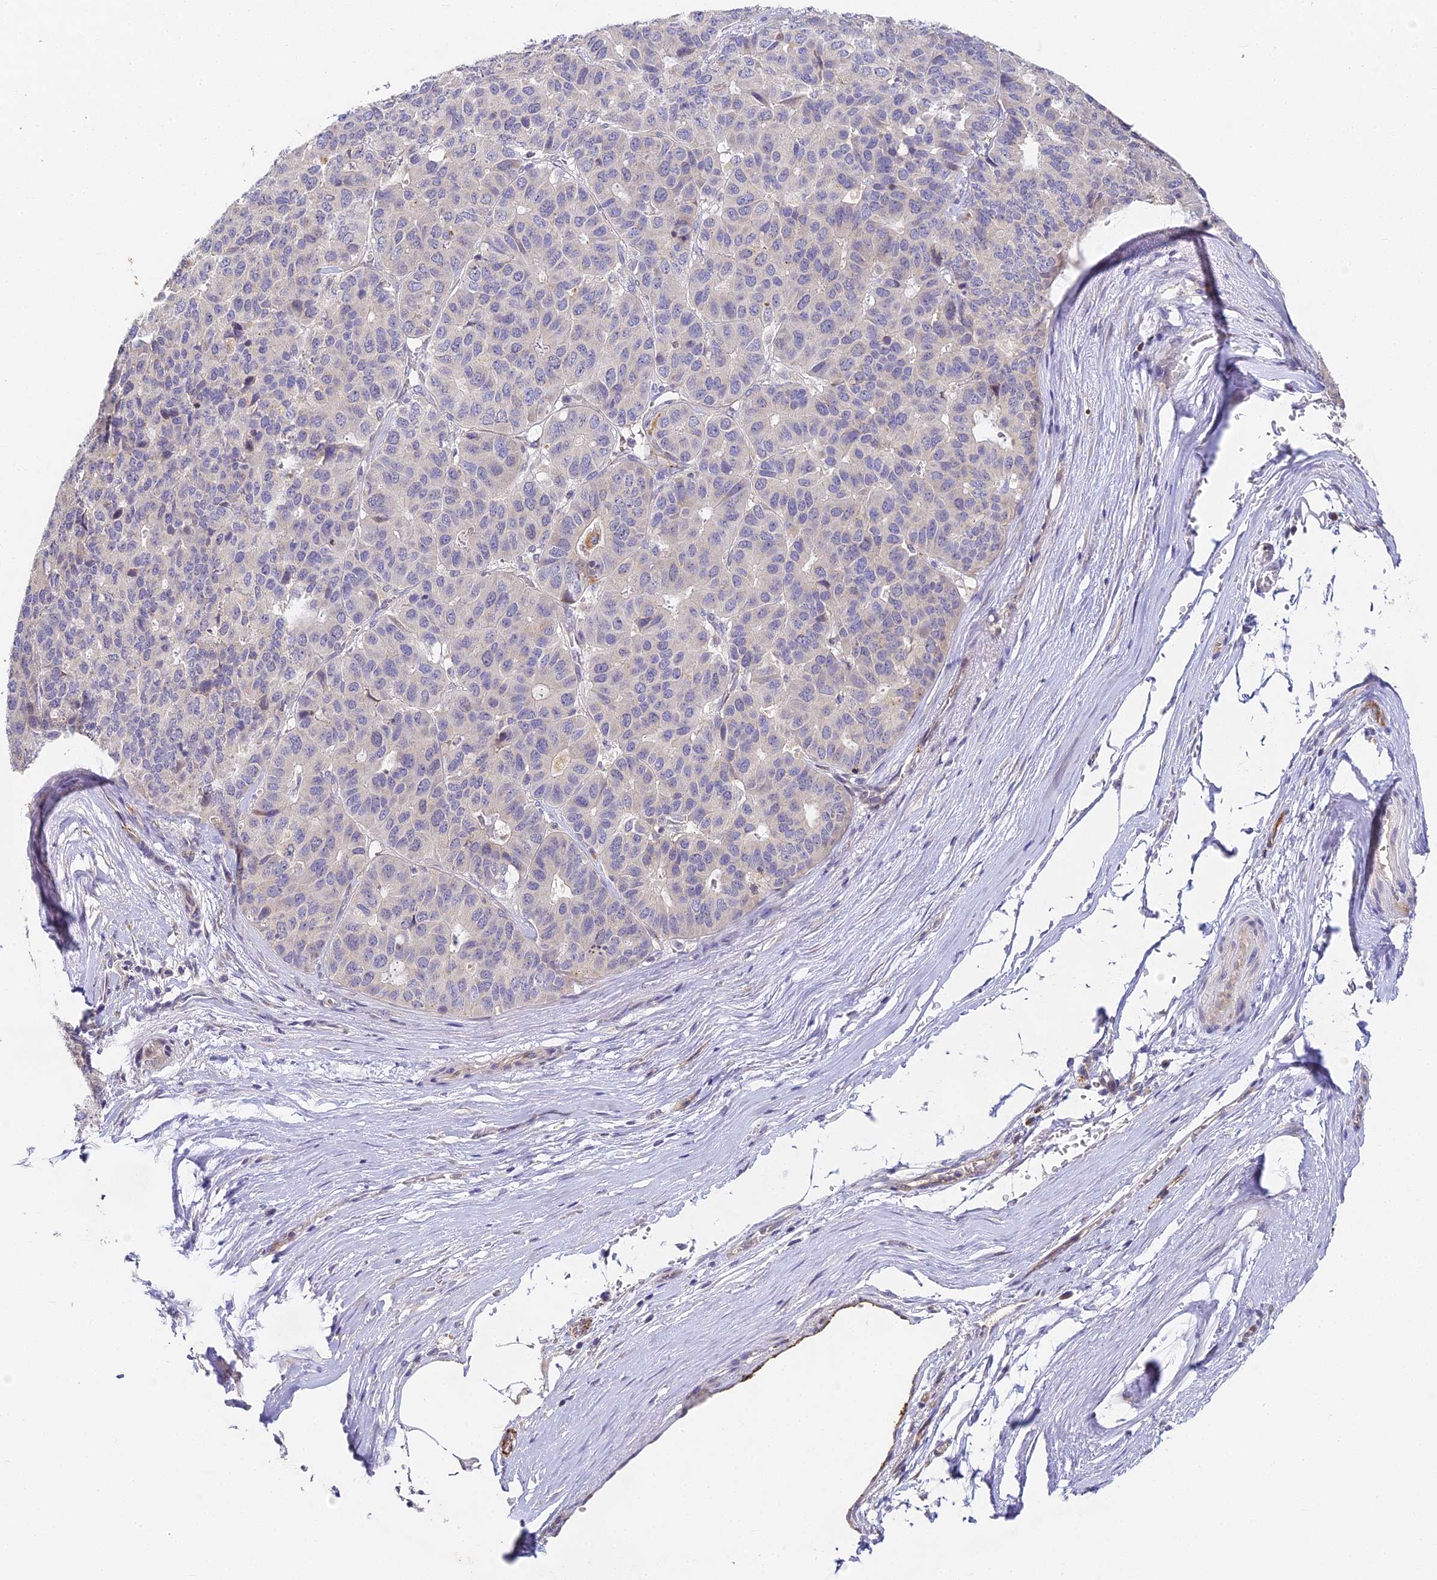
{"staining": {"intensity": "negative", "quantity": "none", "location": "none"}, "tissue": "pancreatic cancer", "cell_type": "Tumor cells", "image_type": "cancer", "snomed": [{"axis": "morphology", "description": "Adenocarcinoma, NOS"}, {"axis": "topography", "description": "Pancreas"}], "caption": "Immunohistochemistry image of neoplastic tissue: human pancreatic cancer stained with DAB (3,3'-diaminobenzidine) shows no significant protein positivity in tumor cells.", "gene": "DNAAF10", "patient": {"sex": "male", "age": 50}}